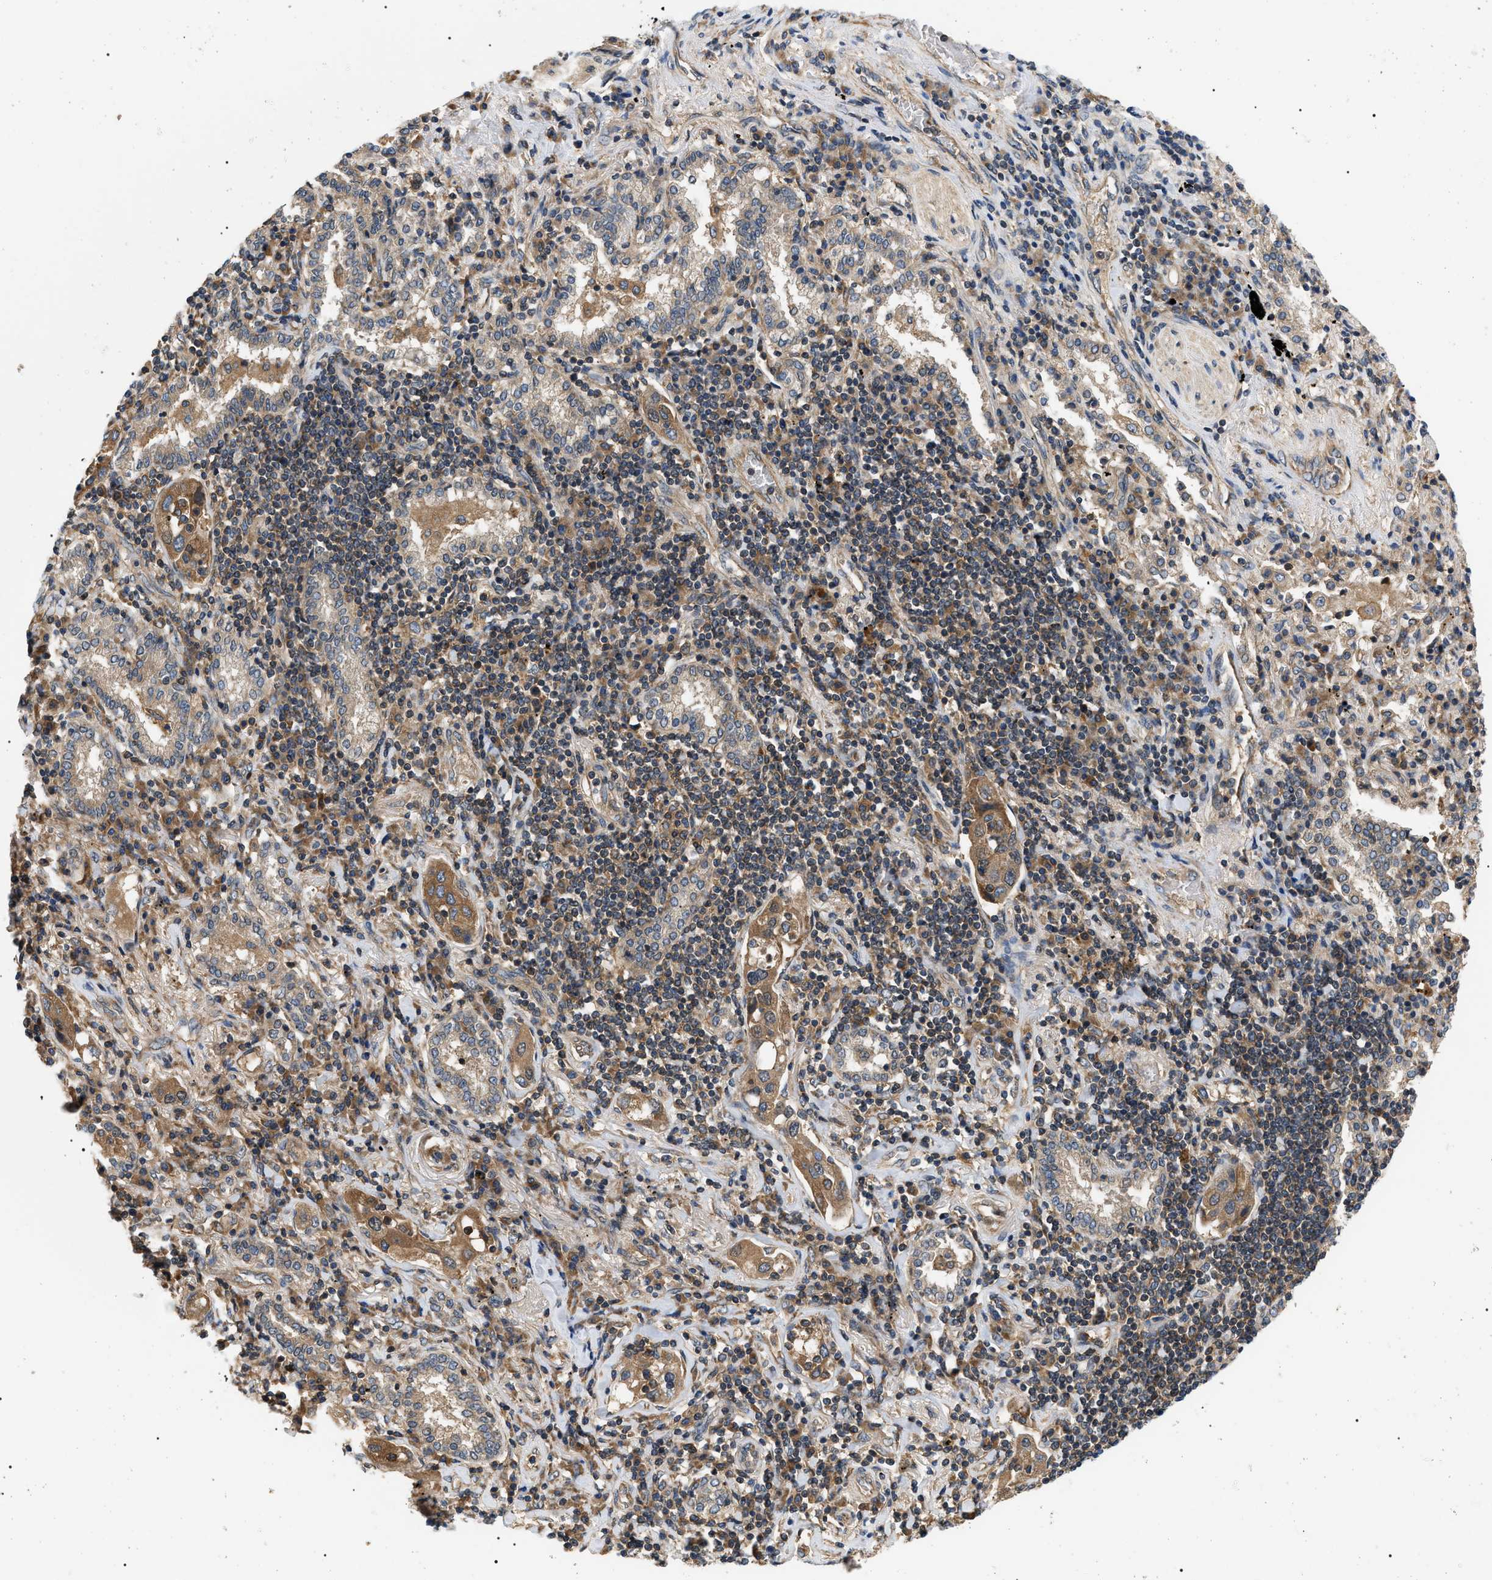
{"staining": {"intensity": "moderate", "quantity": "25%-75%", "location": "cytoplasmic/membranous"}, "tissue": "lung cancer", "cell_type": "Tumor cells", "image_type": "cancer", "snomed": [{"axis": "morphology", "description": "Adenocarcinoma, NOS"}, {"axis": "topography", "description": "Lung"}], "caption": "Adenocarcinoma (lung) stained with immunohistochemistry reveals moderate cytoplasmic/membranous expression in about 25%-75% of tumor cells.", "gene": "PPM1B", "patient": {"sex": "female", "age": 65}}